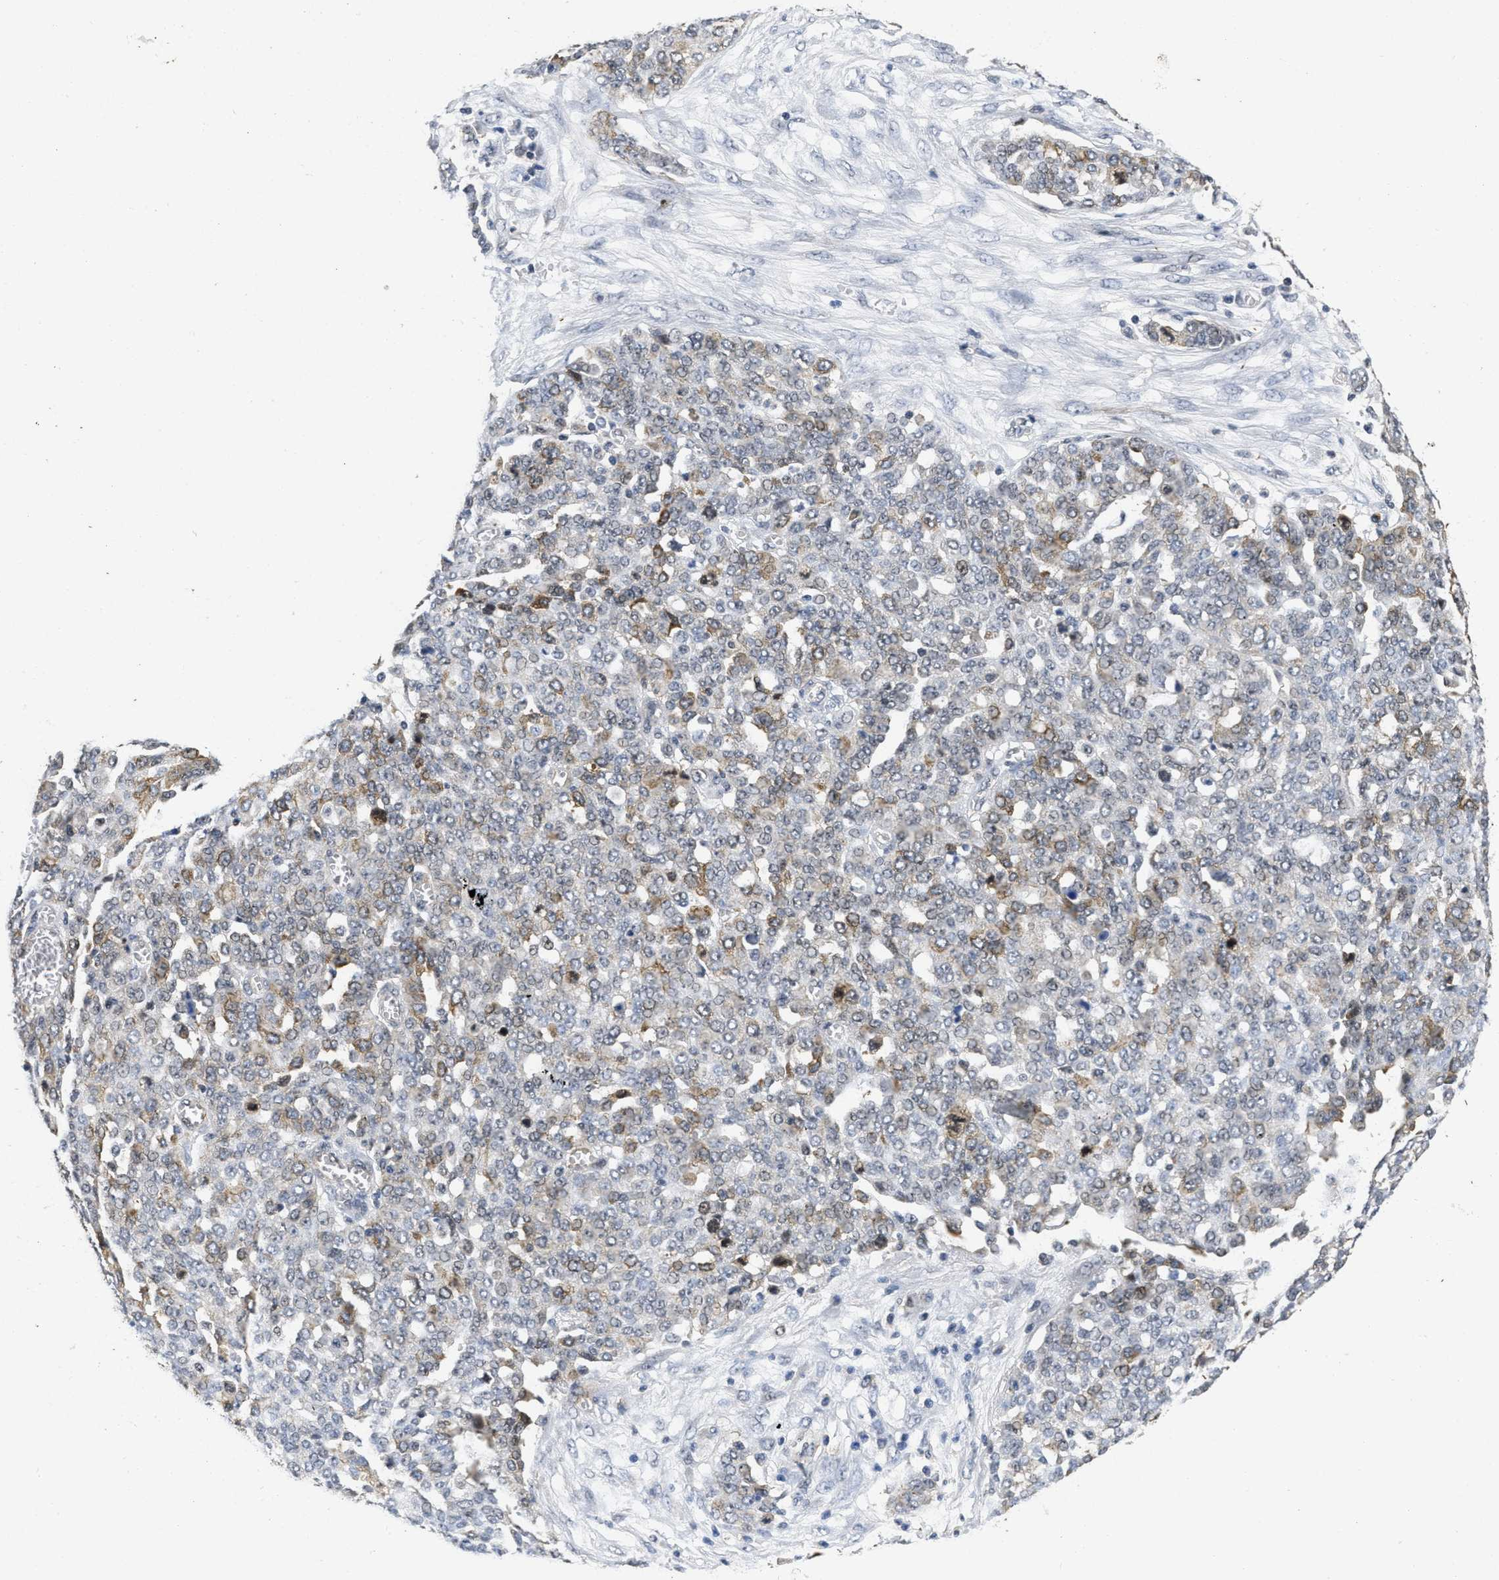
{"staining": {"intensity": "moderate", "quantity": "<25%", "location": "cytoplasmic/membranous"}, "tissue": "ovarian cancer", "cell_type": "Tumor cells", "image_type": "cancer", "snomed": [{"axis": "morphology", "description": "Cystadenocarcinoma, serous, NOS"}, {"axis": "topography", "description": "Soft tissue"}, {"axis": "topography", "description": "Ovary"}], "caption": "Serous cystadenocarcinoma (ovarian) stained with a brown dye demonstrates moderate cytoplasmic/membranous positive staining in about <25% of tumor cells.", "gene": "HIF1A", "patient": {"sex": "female", "age": 57}}